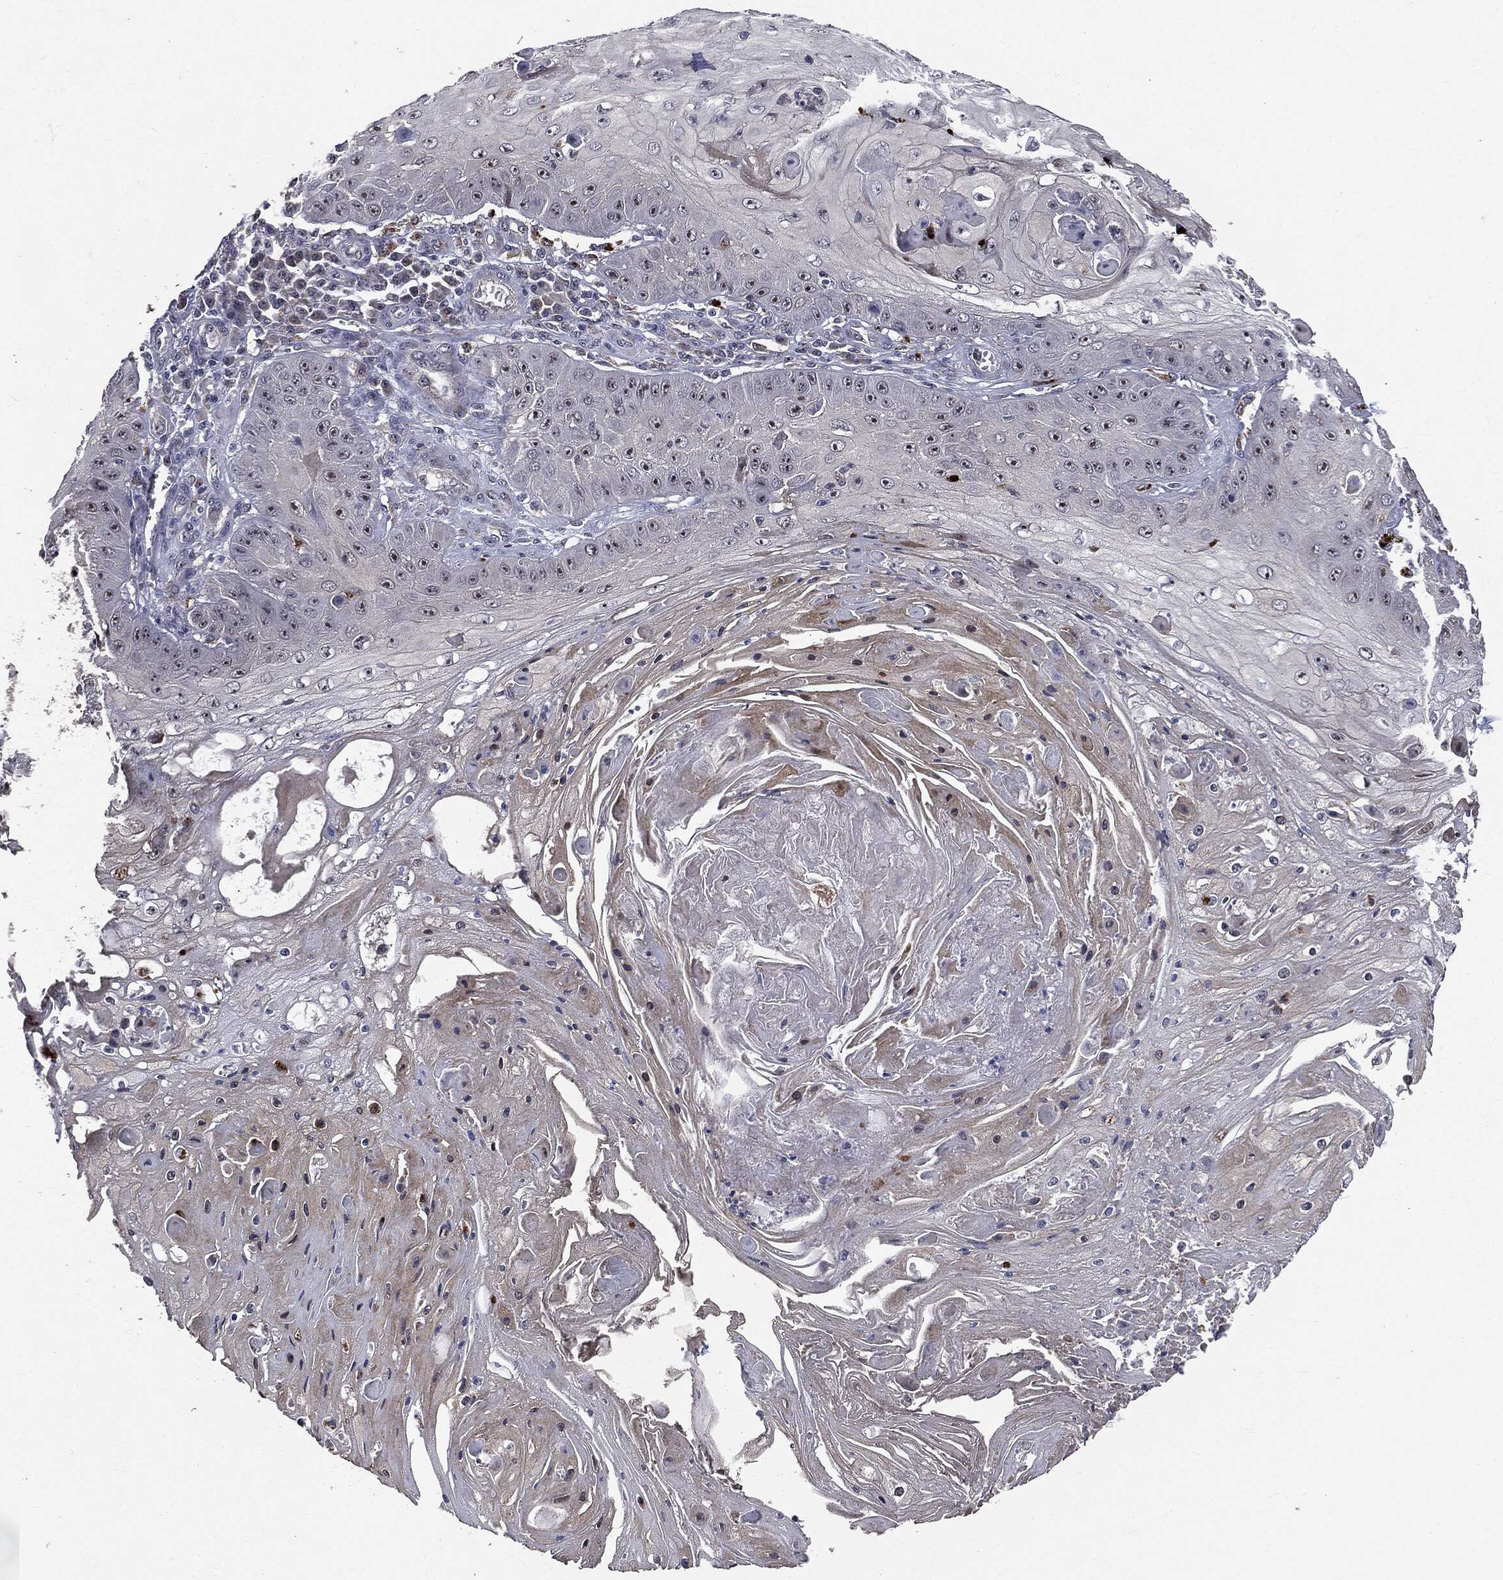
{"staining": {"intensity": "moderate", "quantity": "25%-75%", "location": "nuclear"}, "tissue": "skin cancer", "cell_type": "Tumor cells", "image_type": "cancer", "snomed": [{"axis": "morphology", "description": "Squamous cell carcinoma, NOS"}, {"axis": "topography", "description": "Skin"}], "caption": "Immunohistochemical staining of skin cancer shows medium levels of moderate nuclear staining in about 25%-75% of tumor cells. (Stains: DAB (3,3'-diaminobenzidine) in brown, nuclei in blue, Microscopy: brightfield microscopy at high magnification).", "gene": "TRMT1L", "patient": {"sex": "male", "age": 70}}